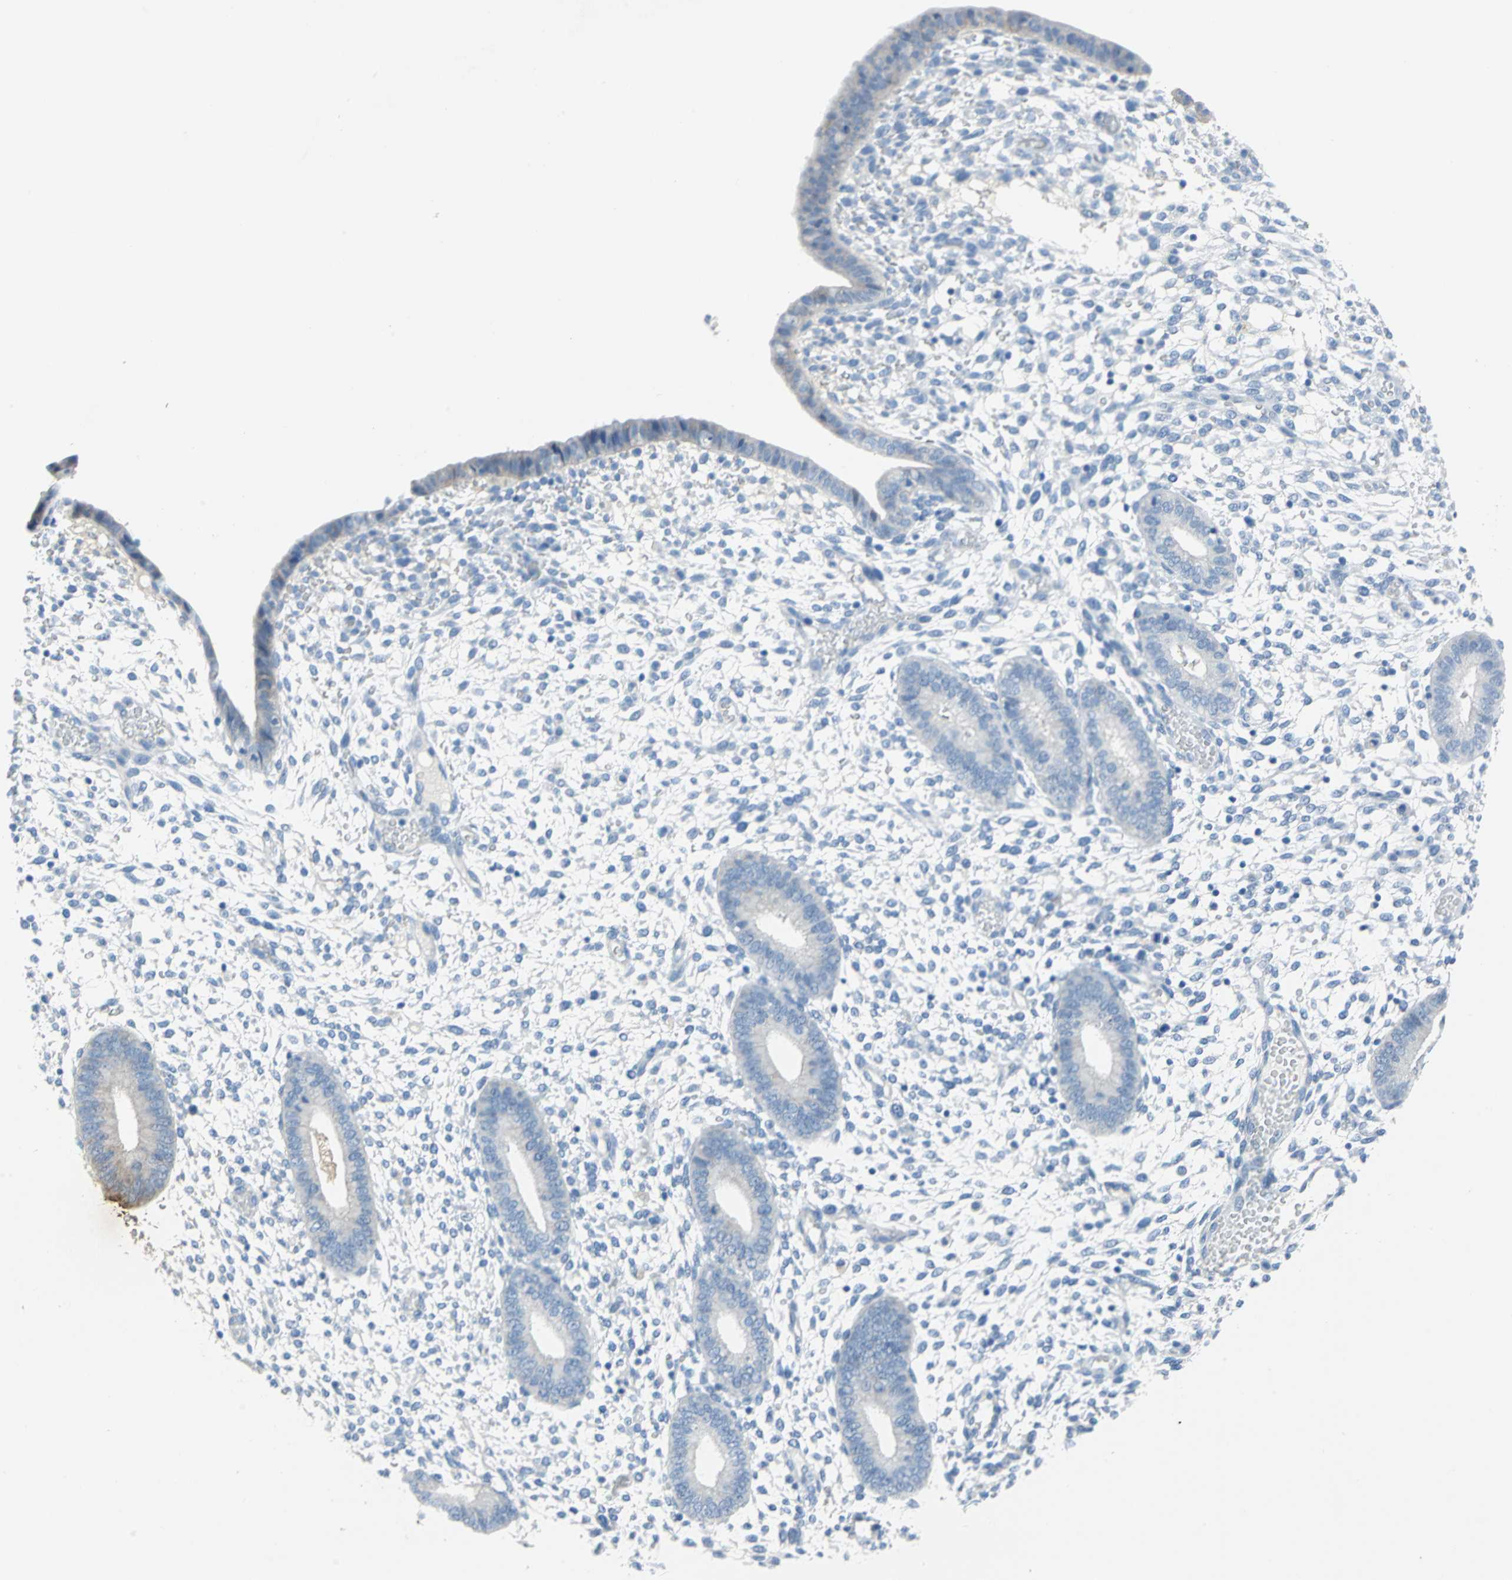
{"staining": {"intensity": "negative", "quantity": "none", "location": "none"}, "tissue": "endometrium", "cell_type": "Cells in endometrial stroma", "image_type": "normal", "snomed": [{"axis": "morphology", "description": "Normal tissue, NOS"}, {"axis": "topography", "description": "Endometrium"}], "caption": "This is a photomicrograph of immunohistochemistry (IHC) staining of unremarkable endometrium, which shows no expression in cells in endometrial stroma. (Immunohistochemistry, brightfield microscopy, high magnification).", "gene": "SFN", "patient": {"sex": "female", "age": 42}}